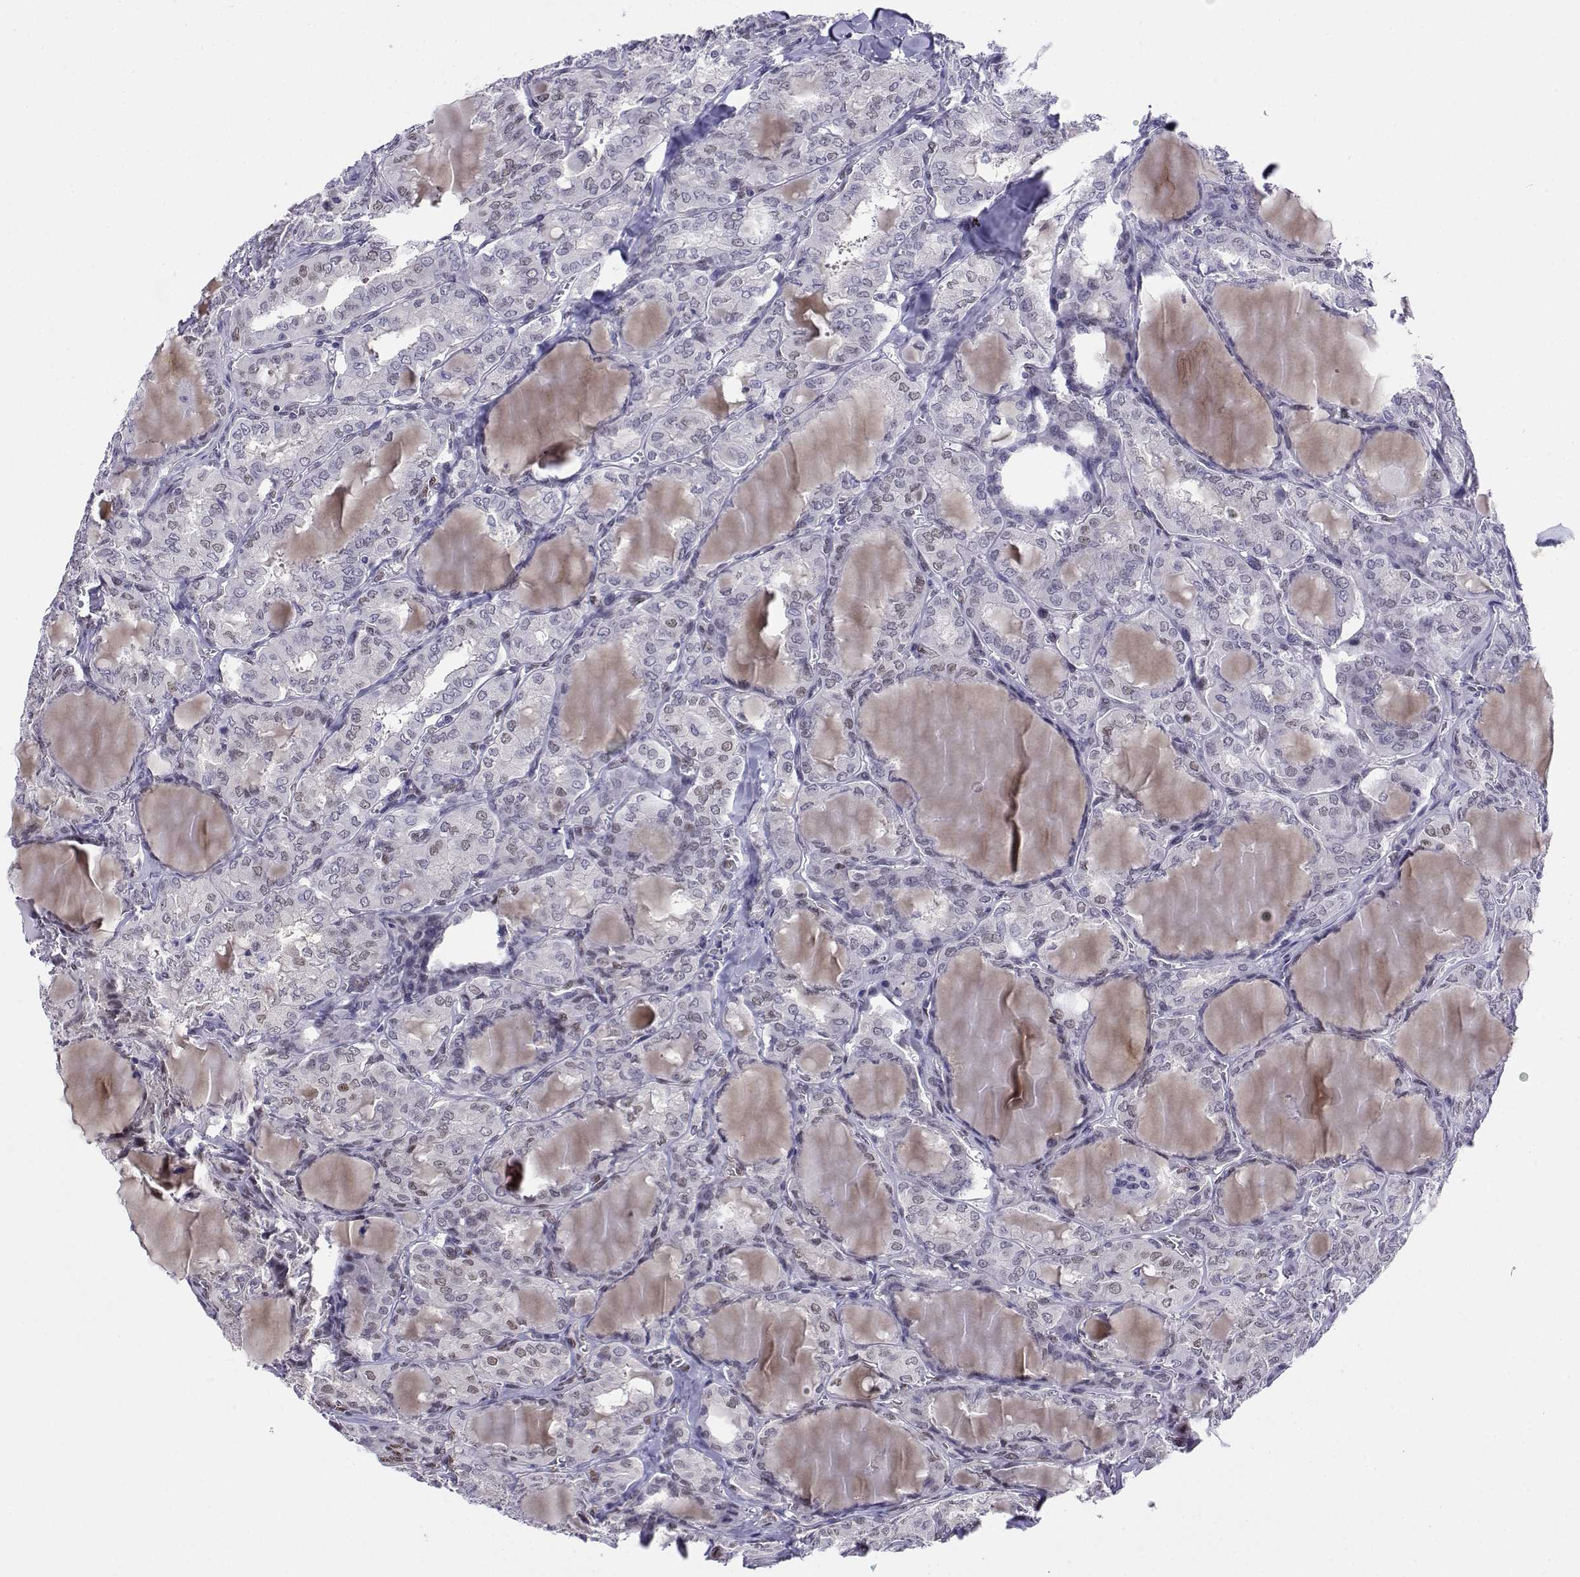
{"staining": {"intensity": "negative", "quantity": "none", "location": "none"}, "tissue": "thyroid cancer", "cell_type": "Tumor cells", "image_type": "cancer", "snomed": [{"axis": "morphology", "description": "Papillary adenocarcinoma, NOS"}, {"axis": "topography", "description": "Thyroid gland"}], "caption": "Tumor cells are negative for protein expression in human thyroid papillary adenocarcinoma.", "gene": "ERF", "patient": {"sex": "male", "age": 20}}